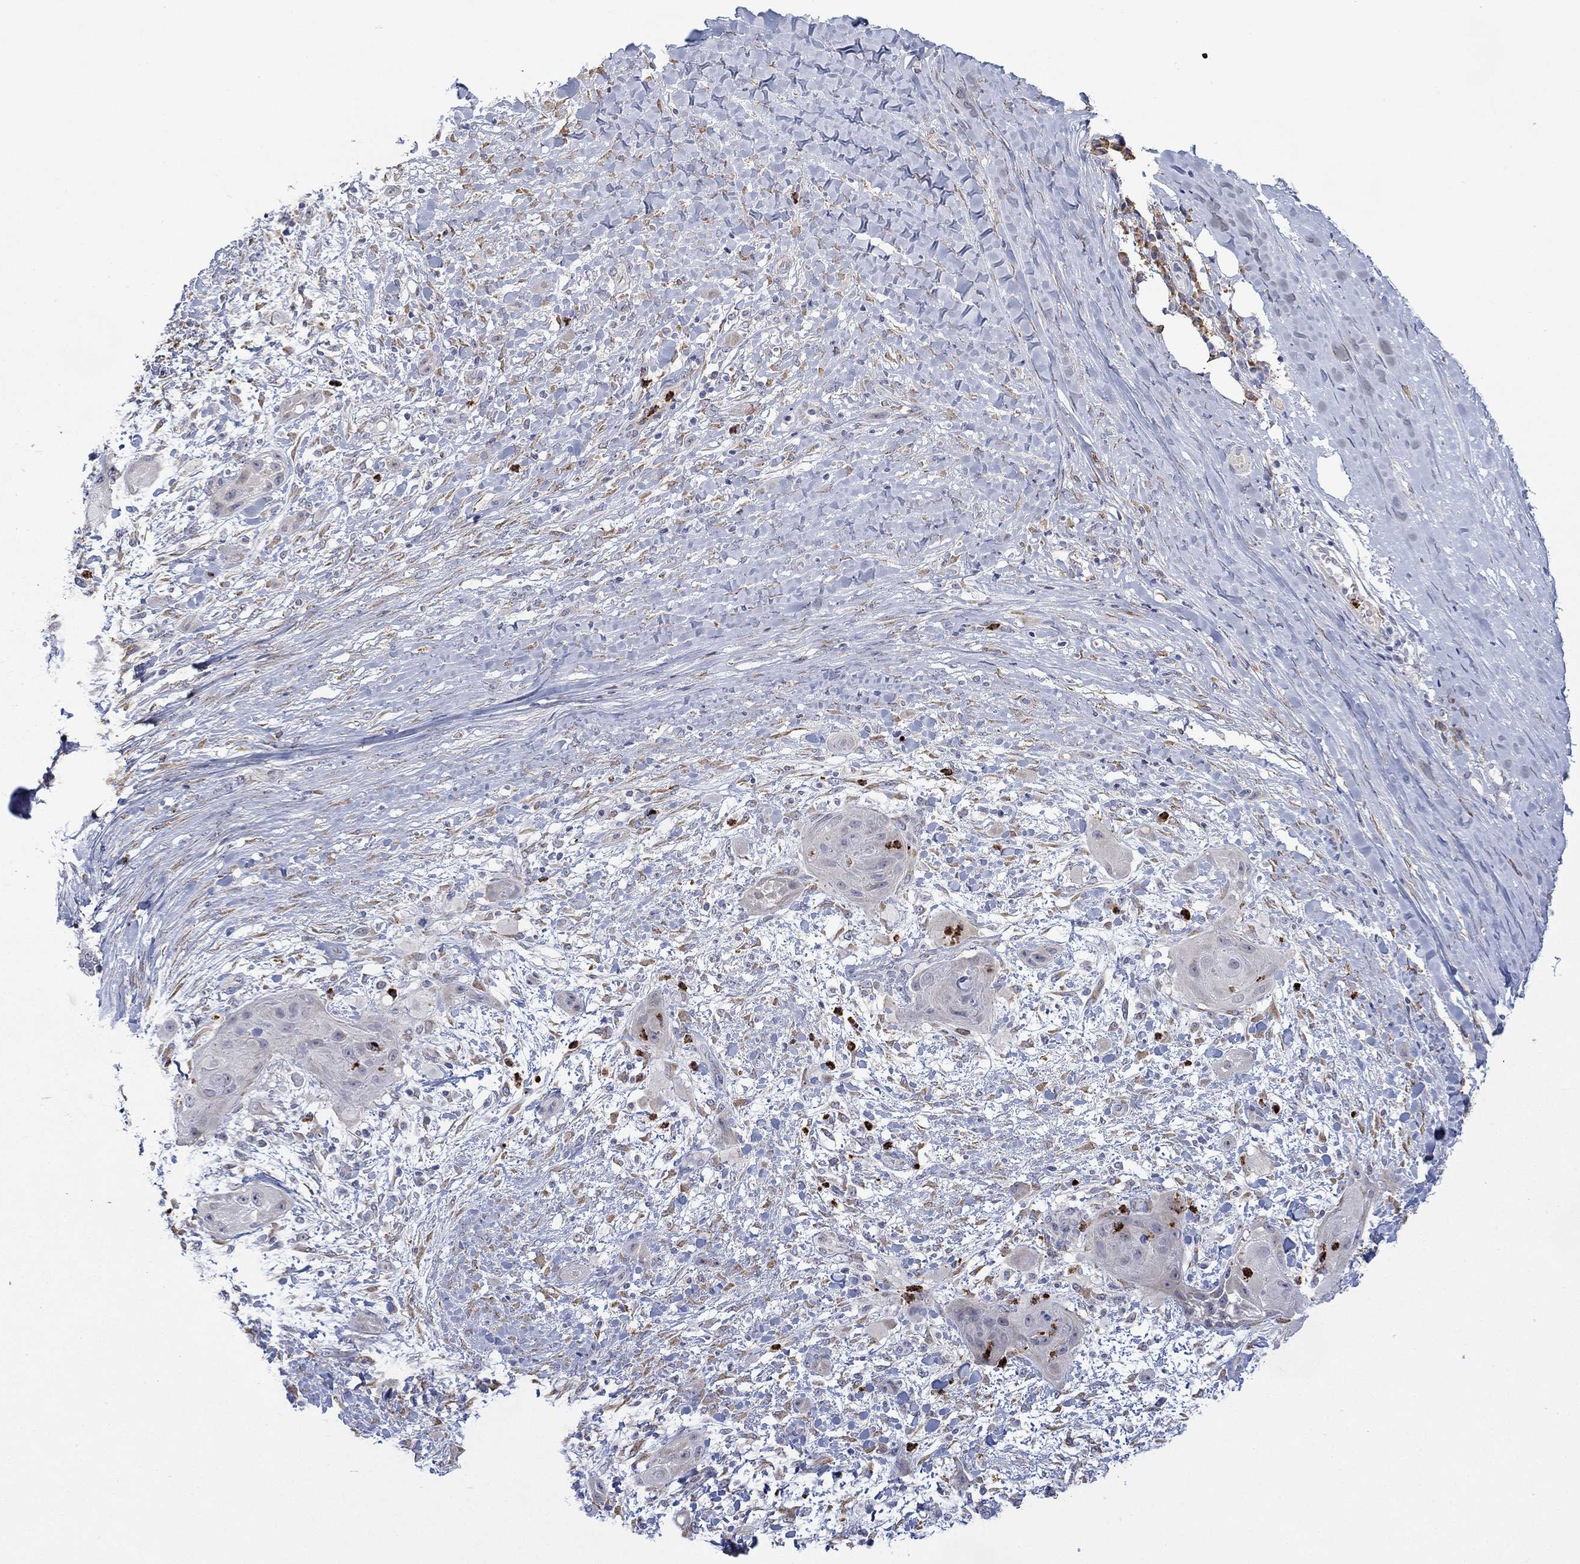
{"staining": {"intensity": "negative", "quantity": "none", "location": "none"}, "tissue": "skin cancer", "cell_type": "Tumor cells", "image_type": "cancer", "snomed": [{"axis": "morphology", "description": "Squamous cell carcinoma, NOS"}, {"axis": "topography", "description": "Skin"}], "caption": "The histopathology image displays no significant expression in tumor cells of squamous cell carcinoma (skin).", "gene": "MTRFR", "patient": {"sex": "male", "age": 62}}